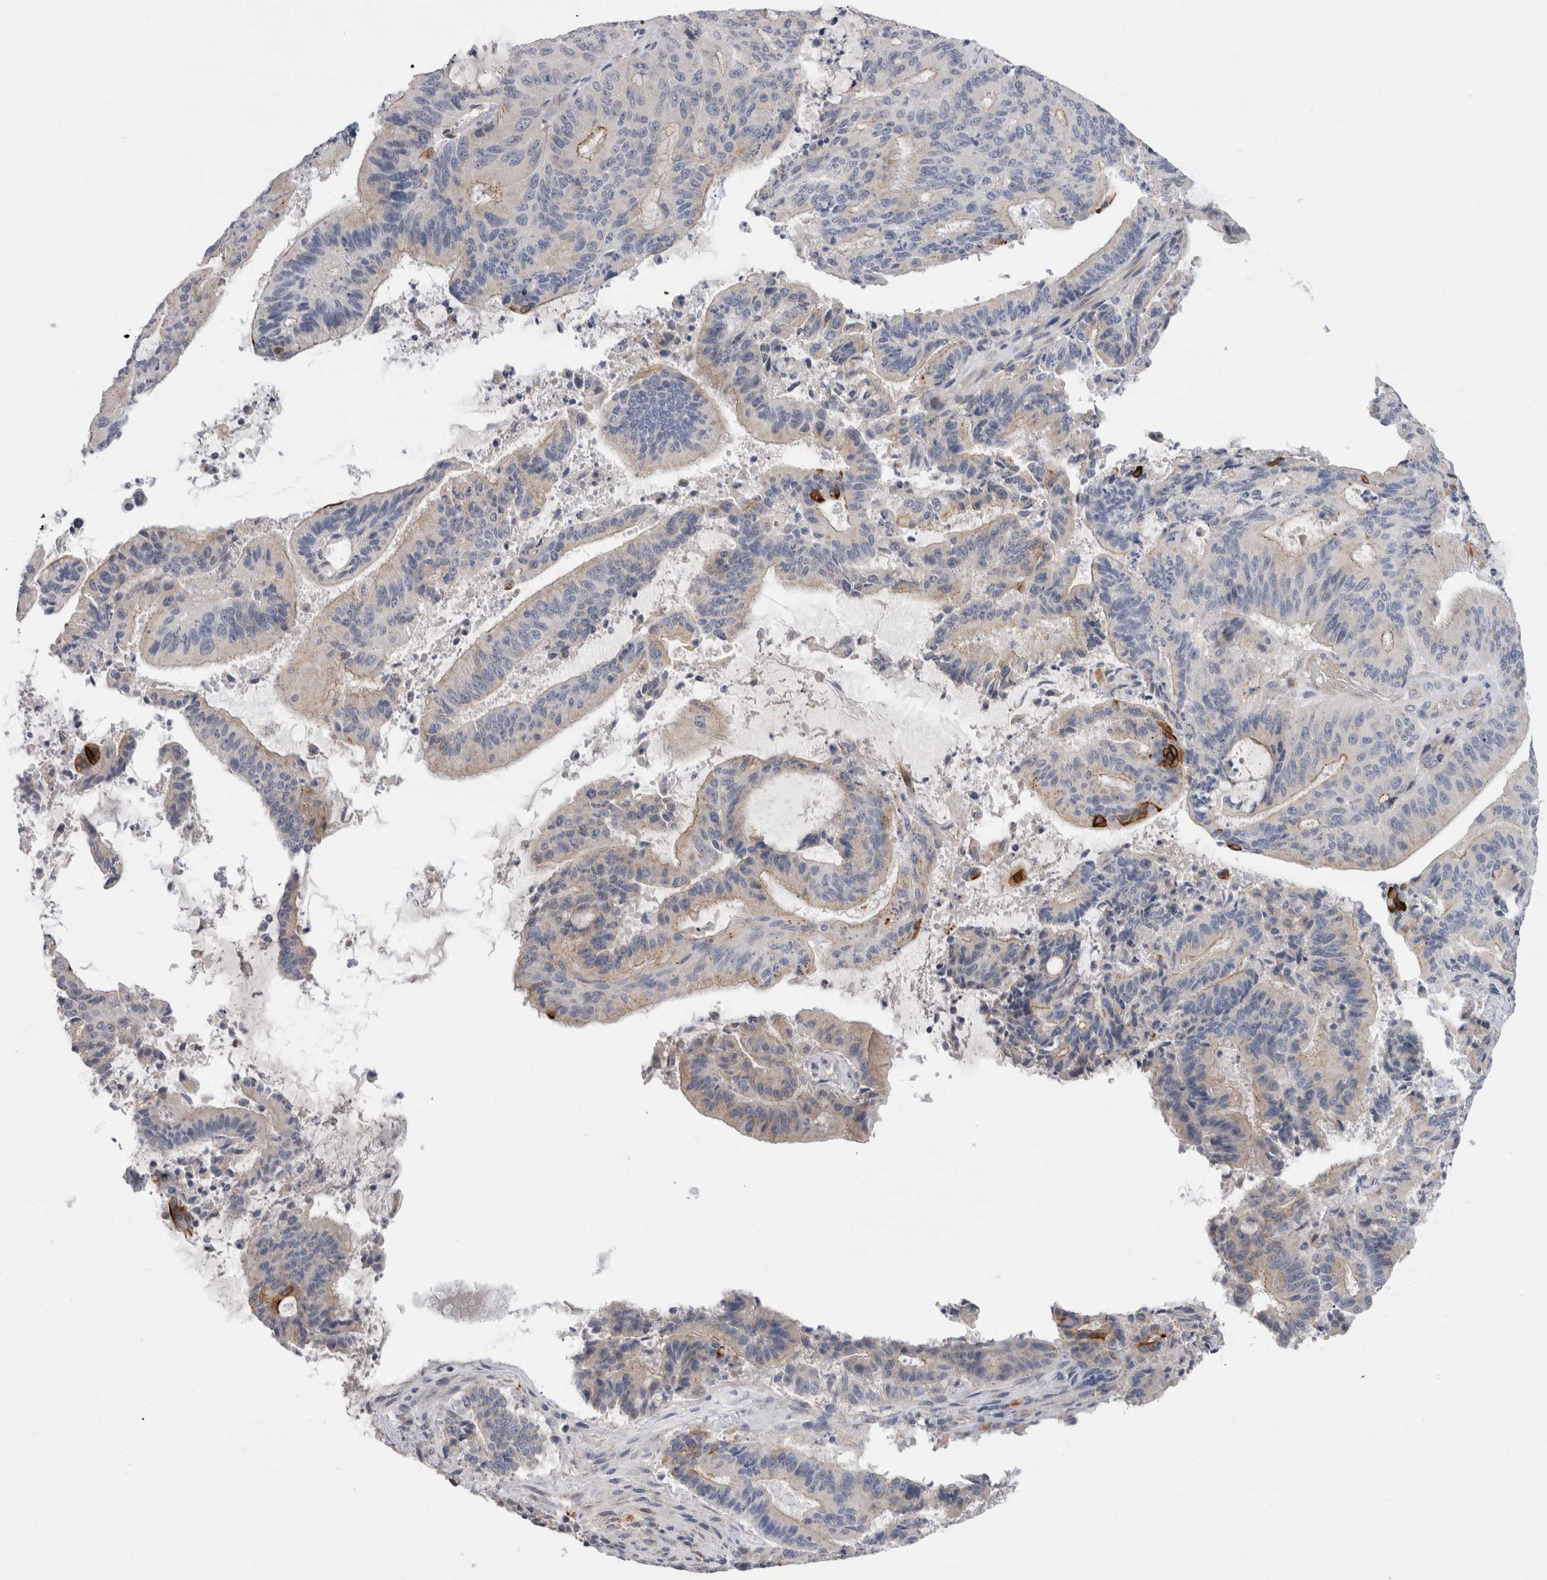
{"staining": {"intensity": "strong", "quantity": "<25%", "location": "cytoplasmic/membranous"}, "tissue": "liver cancer", "cell_type": "Tumor cells", "image_type": "cancer", "snomed": [{"axis": "morphology", "description": "Normal tissue, NOS"}, {"axis": "morphology", "description": "Cholangiocarcinoma"}, {"axis": "topography", "description": "Liver"}, {"axis": "topography", "description": "Peripheral nerve tissue"}], "caption": "Tumor cells show medium levels of strong cytoplasmic/membranous staining in about <25% of cells in human cholangiocarcinoma (liver).", "gene": "GAA", "patient": {"sex": "female", "age": 73}}